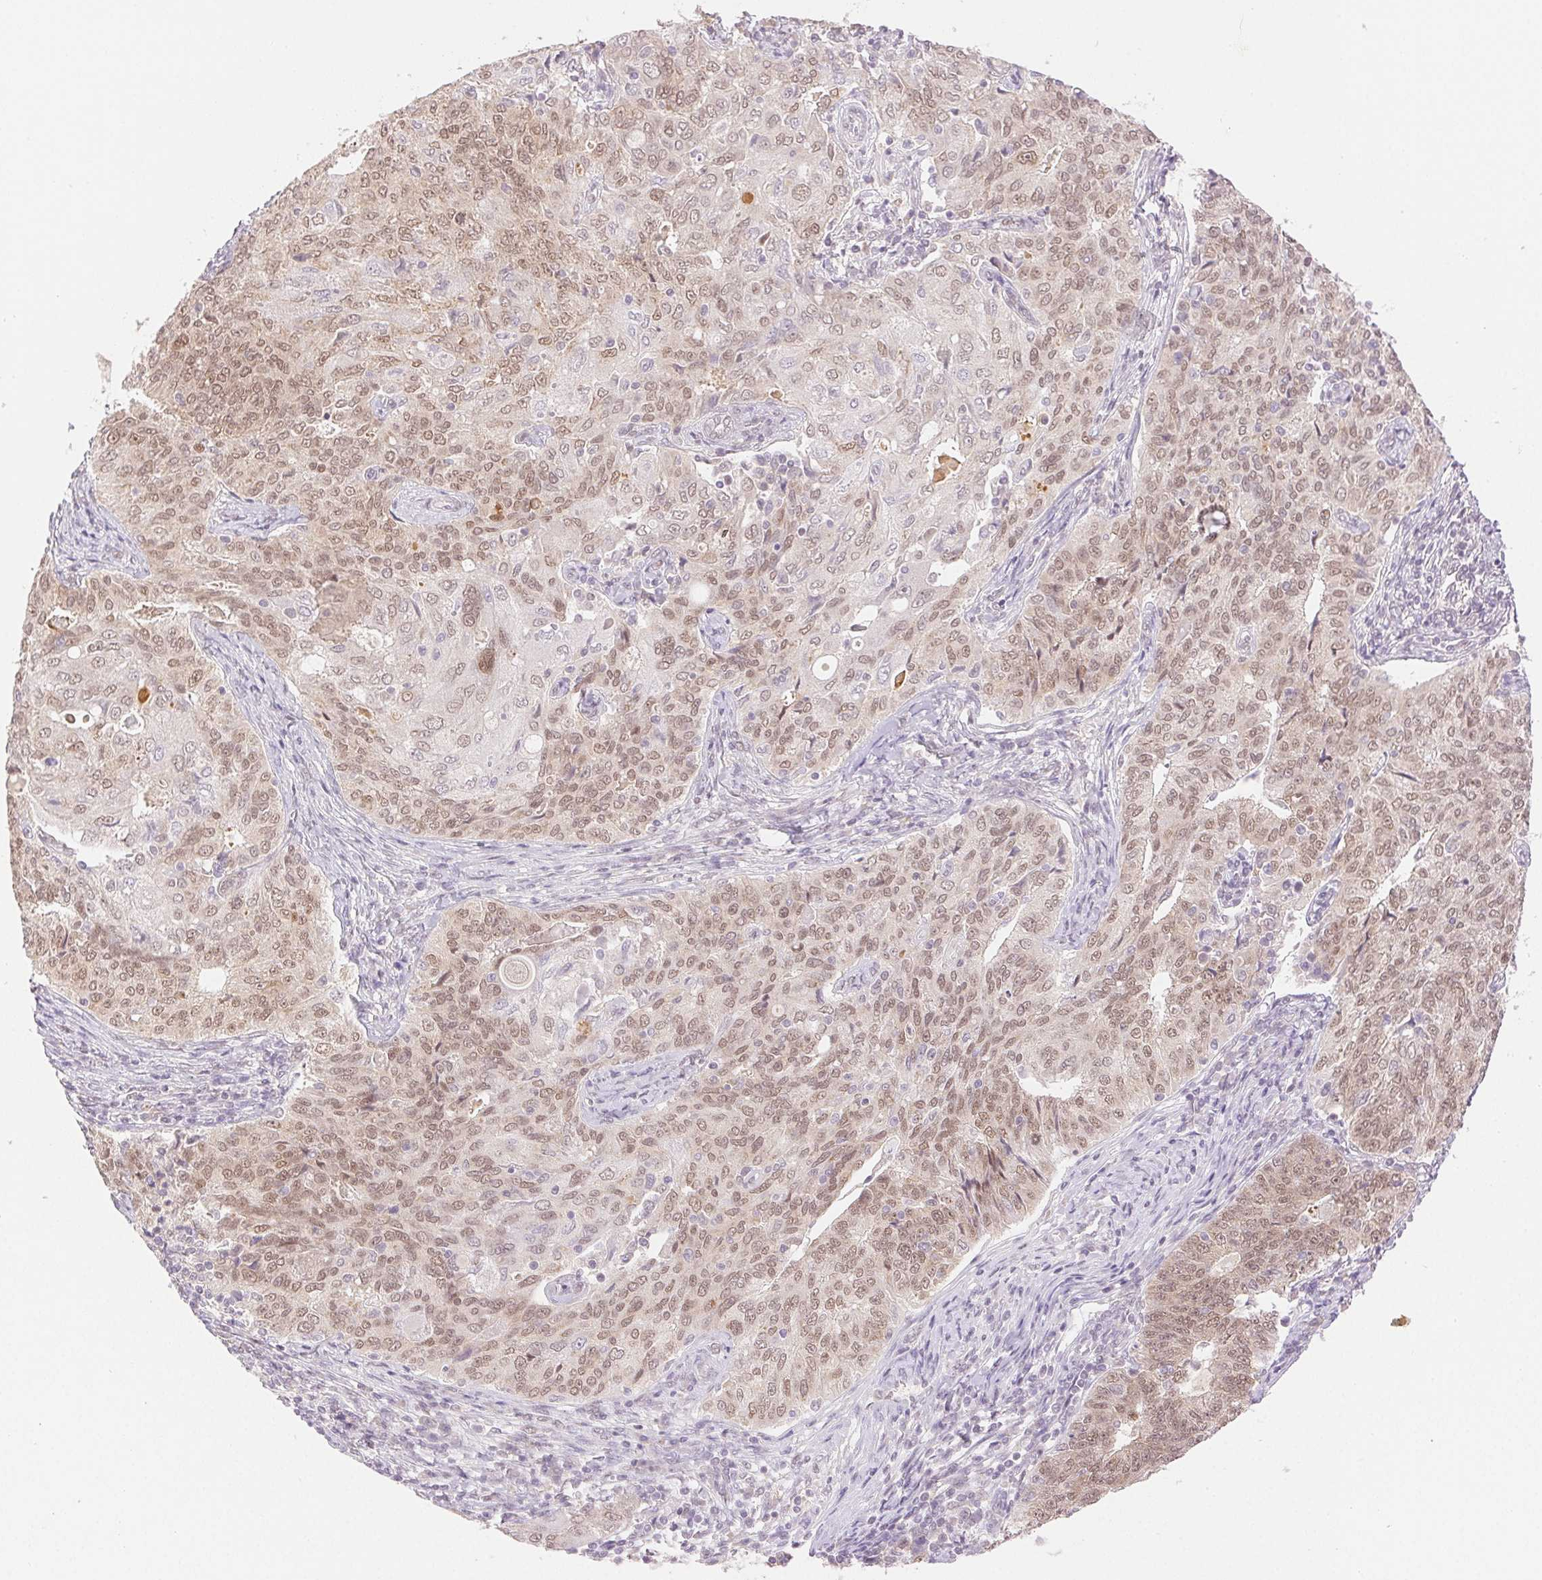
{"staining": {"intensity": "moderate", "quantity": ">75%", "location": "nuclear"}, "tissue": "endometrial cancer", "cell_type": "Tumor cells", "image_type": "cancer", "snomed": [{"axis": "morphology", "description": "Adenocarcinoma, NOS"}, {"axis": "topography", "description": "Endometrium"}], "caption": "Human endometrial cancer stained for a protein (brown) exhibits moderate nuclear positive expression in approximately >75% of tumor cells.", "gene": "H2AZ2", "patient": {"sex": "female", "age": 43}}